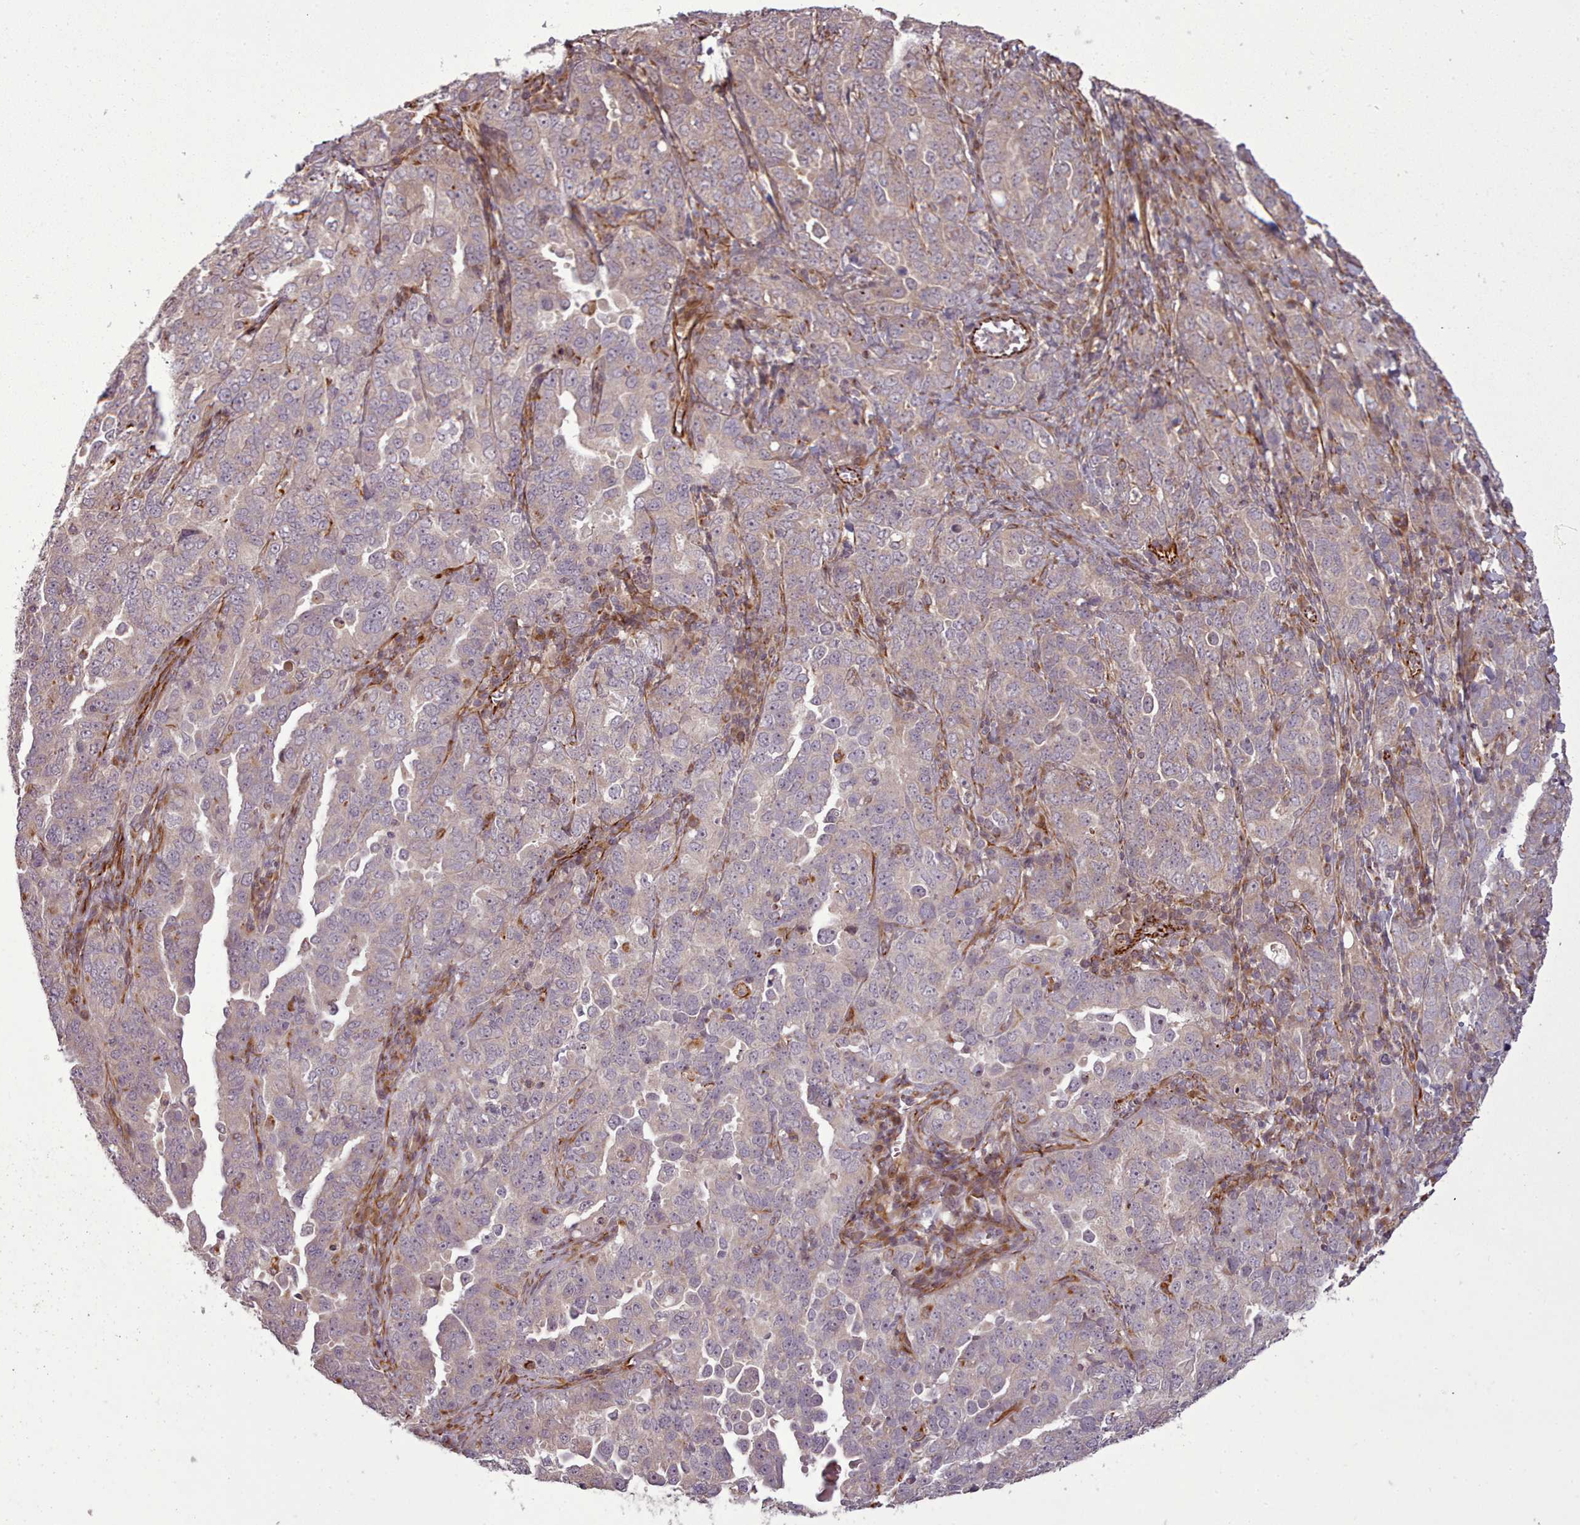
{"staining": {"intensity": "negative", "quantity": "none", "location": "none"}, "tissue": "ovarian cancer", "cell_type": "Tumor cells", "image_type": "cancer", "snomed": [{"axis": "morphology", "description": "Carcinoma, endometroid"}, {"axis": "topography", "description": "Ovary"}], "caption": "A histopathology image of human ovarian endometroid carcinoma is negative for staining in tumor cells.", "gene": "GBGT1", "patient": {"sex": "female", "age": 62}}